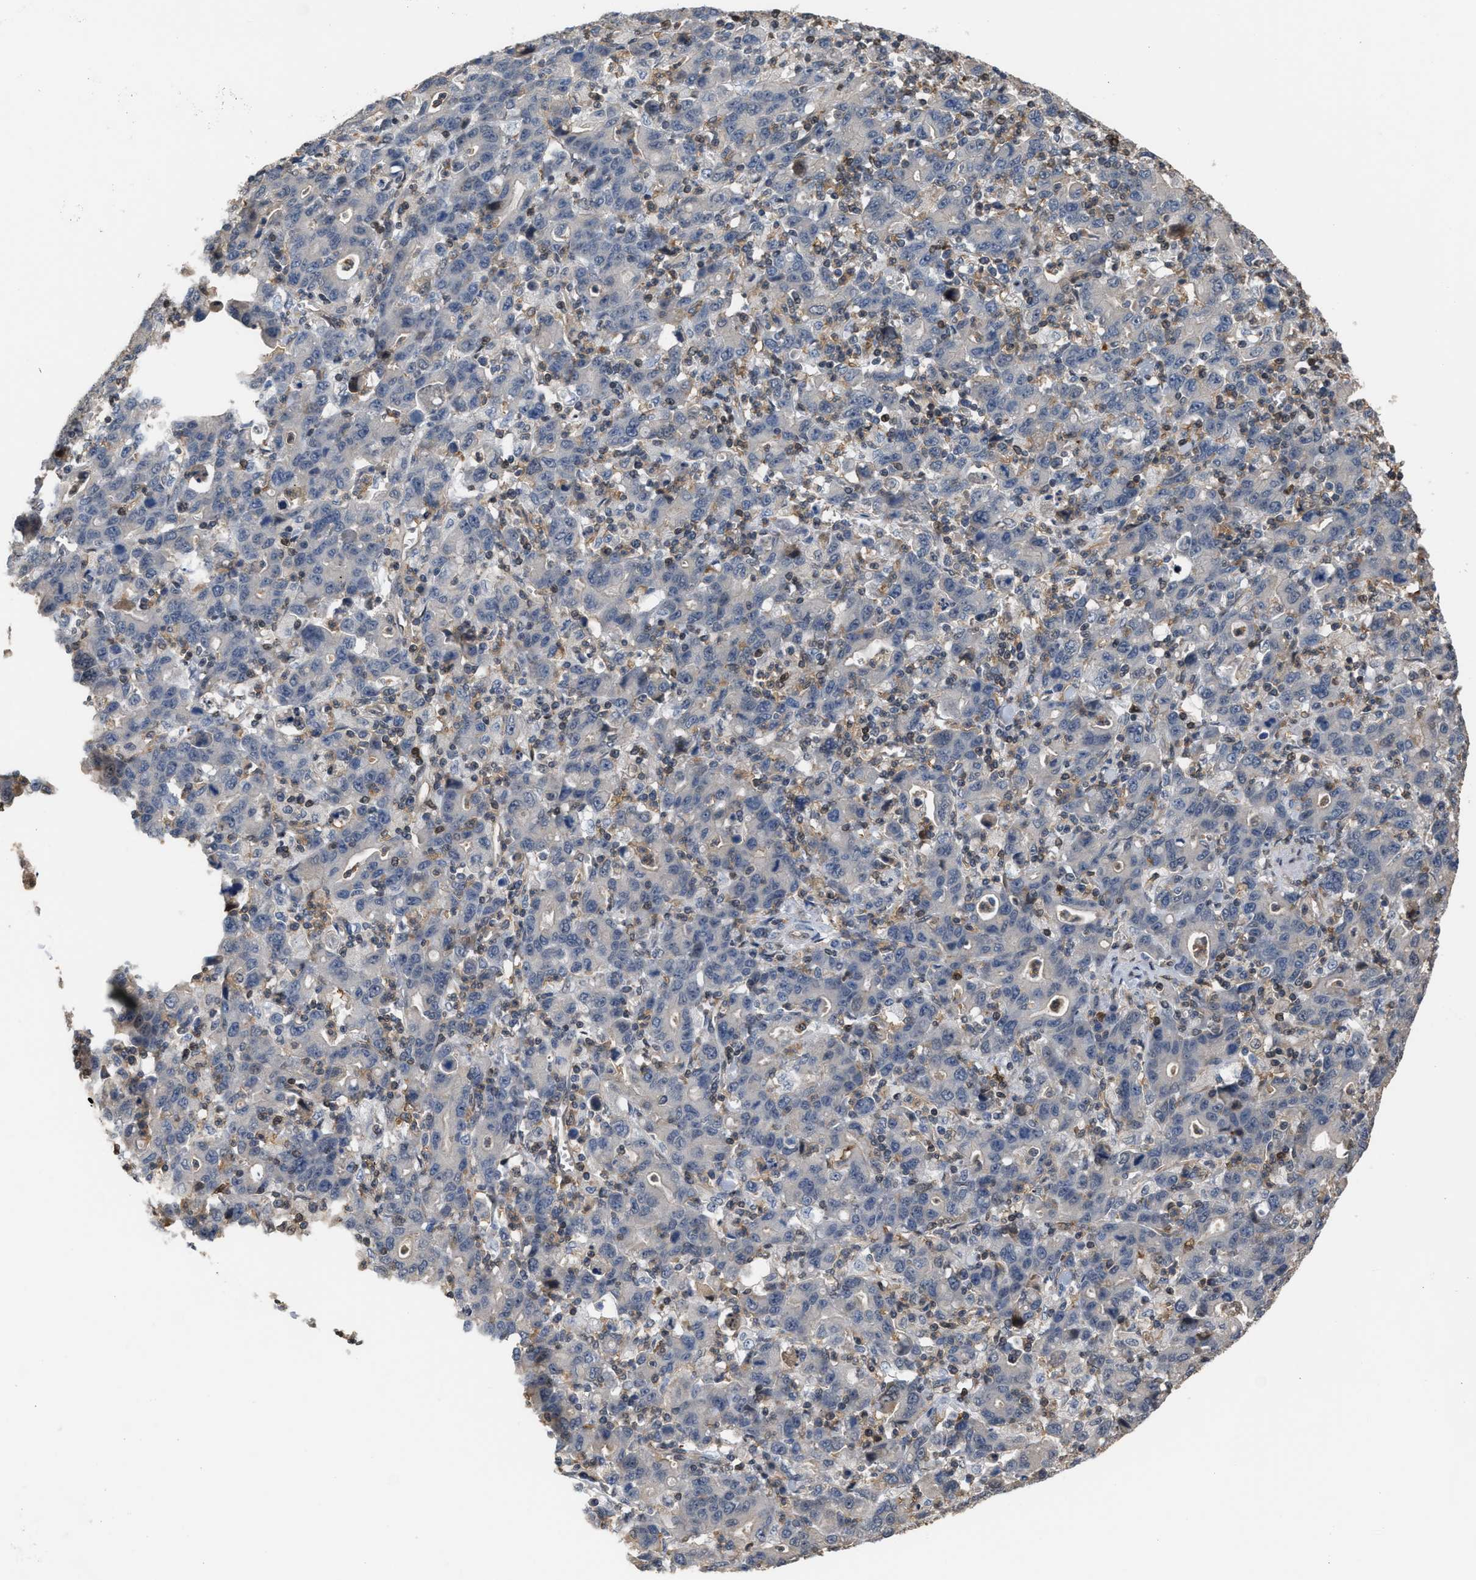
{"staining": {"intensity": "negative", "quantity": "none", "location": "none"}, "tissue": "stomach cancer", "cell_type": "Tumor cells", "image_type": "cancer", "snomed": [{"axis": "morphology", "description": "Adenocarcinoma, NOS"}, {"axis": "topography", "description": "Stomach, upper"}], "caption": "The histopathology image displays no significant expression in tumor cells of stomach cancer (adenocarcinoma). The staining was performed using DAB to visualize the protein expression in brown, while the nuclei were stained in blue with hematoxylin (Magnification: 20x).", "gene": "MTPN", "patient": {"sex": "male", "age": 69}}